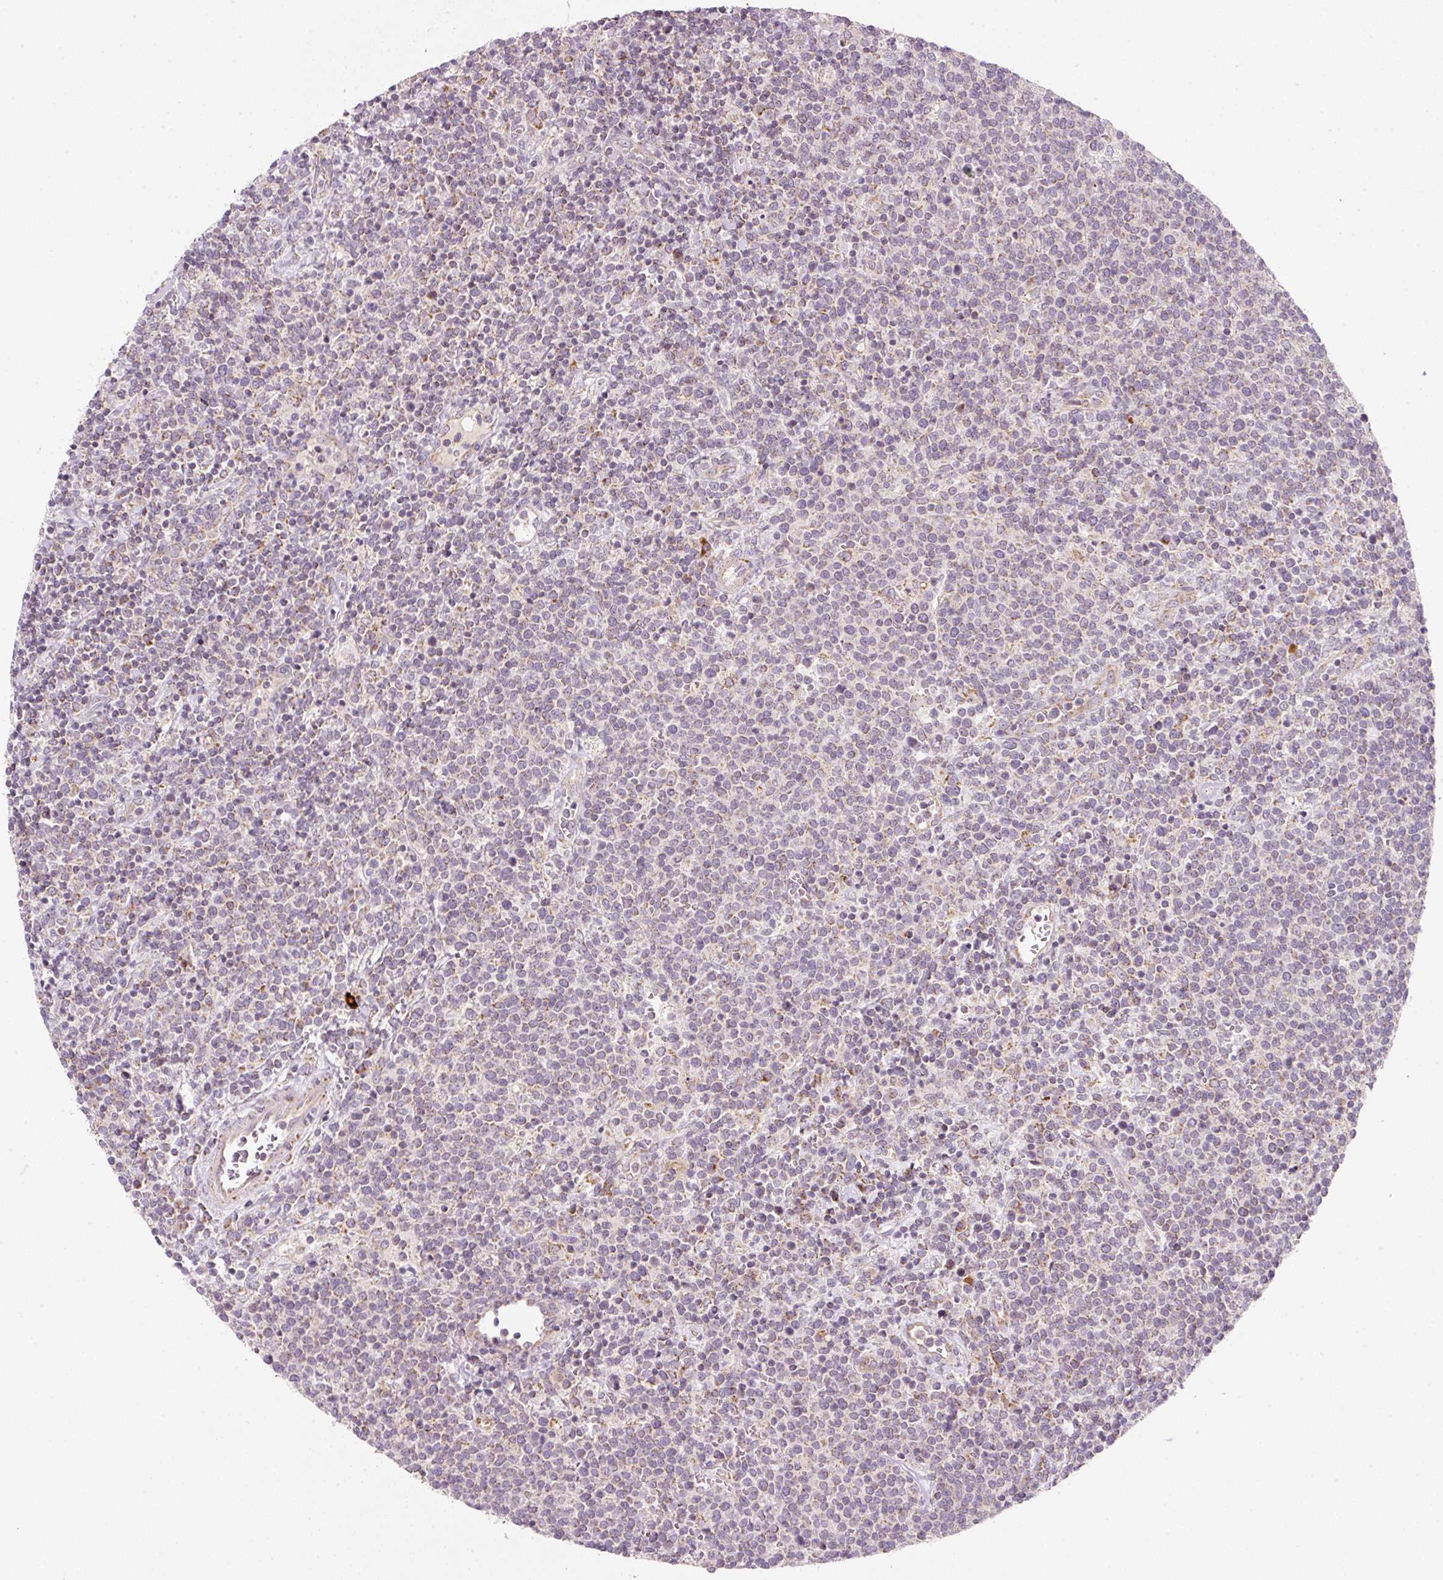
{"staining": {"intensity": "moderate", "quantity": ">75%", "location": "cytoplasmic/membranous"}, "tissue": "lymphoma", "cell_type": "Tumor cells", "image_type": "cancer", "snomed": [{"axis": "morphology", "description": "Malignant lymphoma, non-Hodgkin's type, High grade"}, {"axis": "topography", "description": "Lymph node"}], "caption": "Immunohistochemical staining of high-grade malignant lymphoma, non-Hodgkin's type exhibits medium levels of moderate cytoplasmic/membranous expression in approximately >75% of tumor cells.", "gene": "FAM78B", "patient": {"sex": "male", "age": 61}}